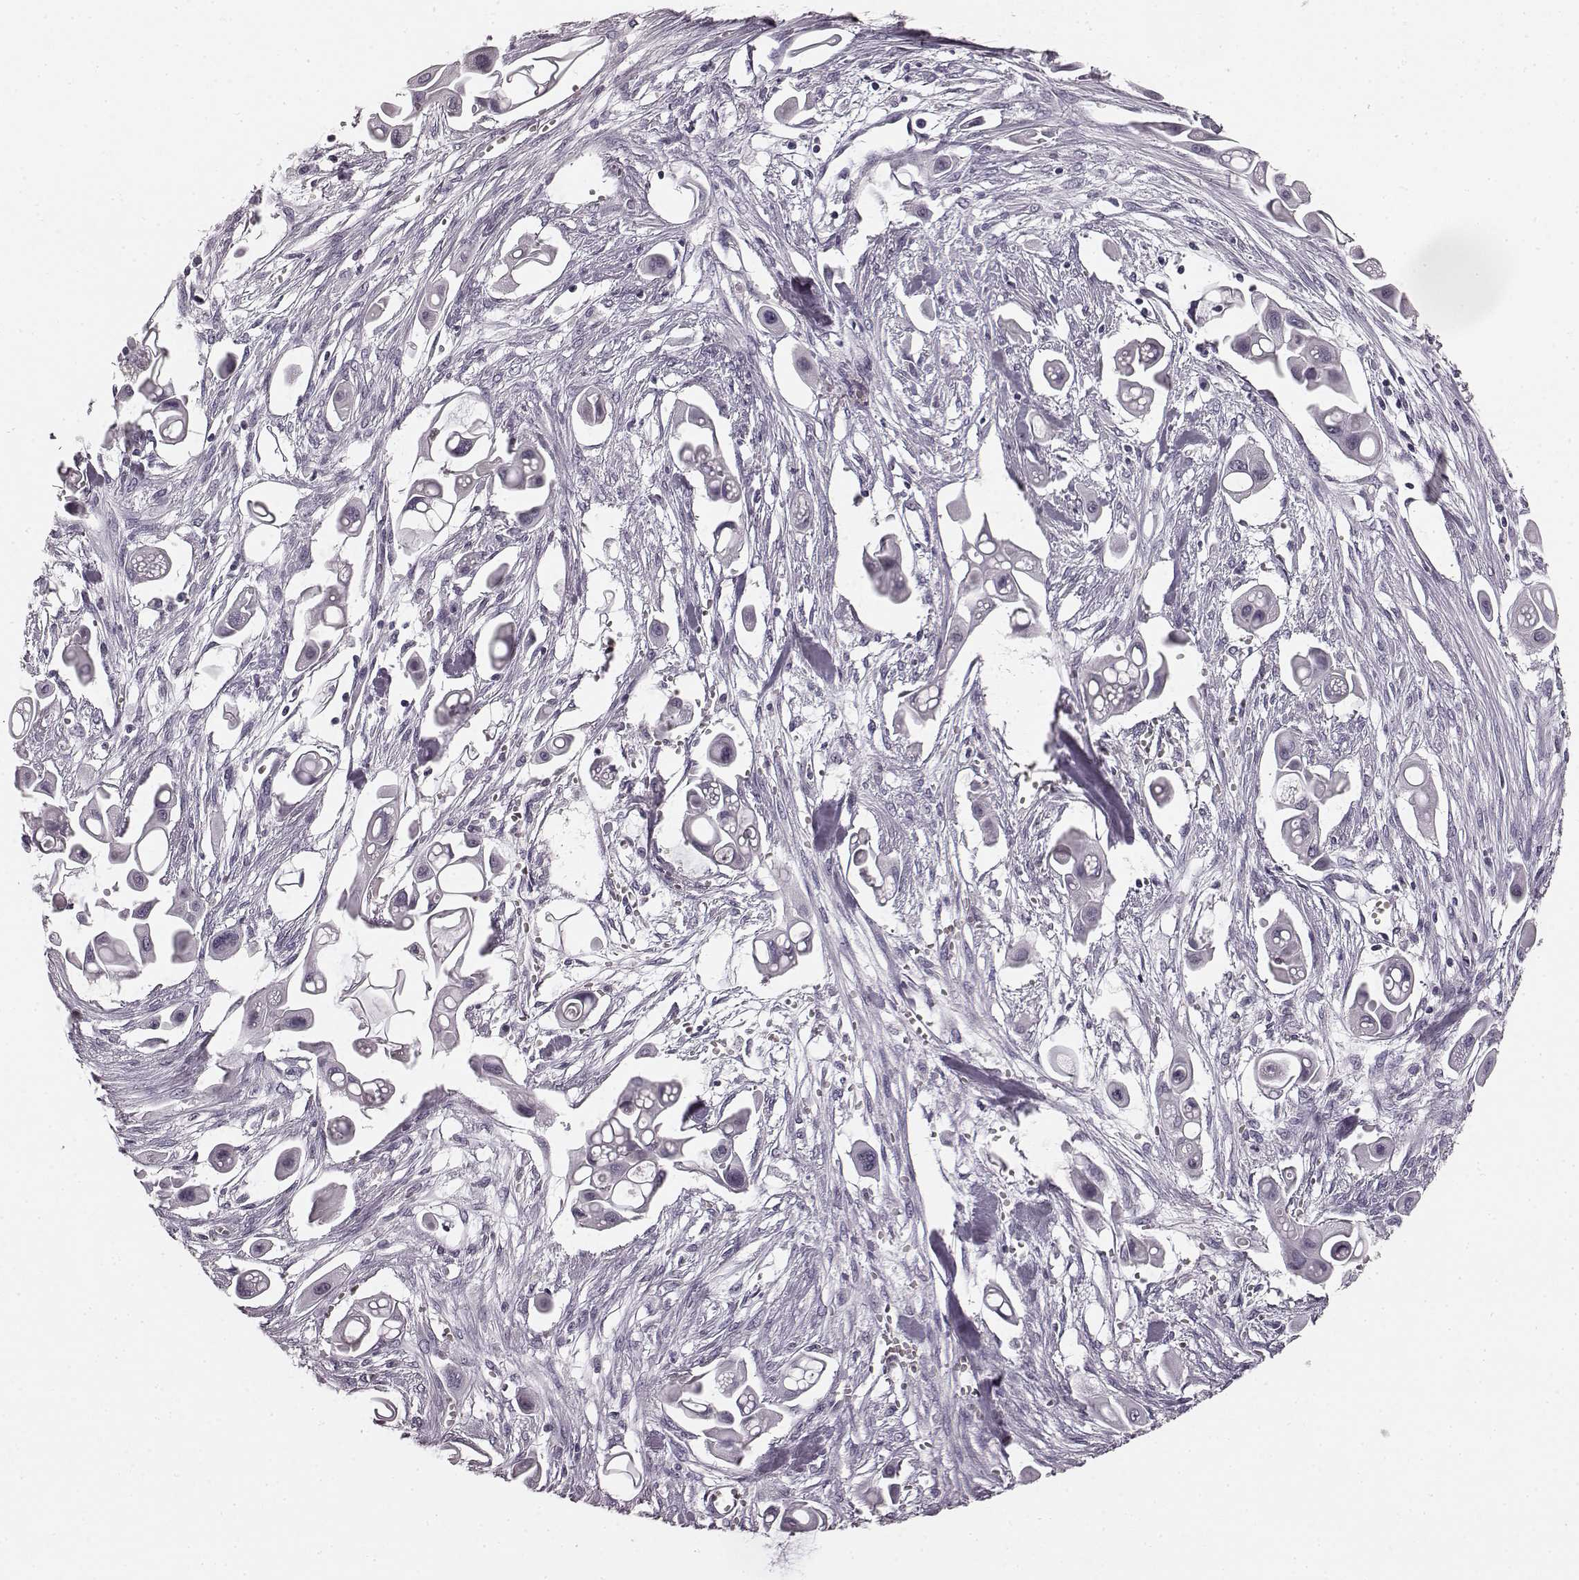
{"staining": {"intensity": "negative", "quantity": "none", "location": "none"}, "tissue": "pancreatic cancer", "cell_type": "Tumor cells", "image_type": "cancer", "snomed": [{"axis": "morphology", "description": "Adenocarcinoma, NOS"}, {"axis": "topography", "description": "Pancreas"}], "caption": "The micrograph shows no staining of tumor cells in adenocarcinoma (pancreatic). (IHC, brightfield microscopy, high magnification).", "gene": "TMPRSS15", "patient": {"sex": "male", "age": 50}}